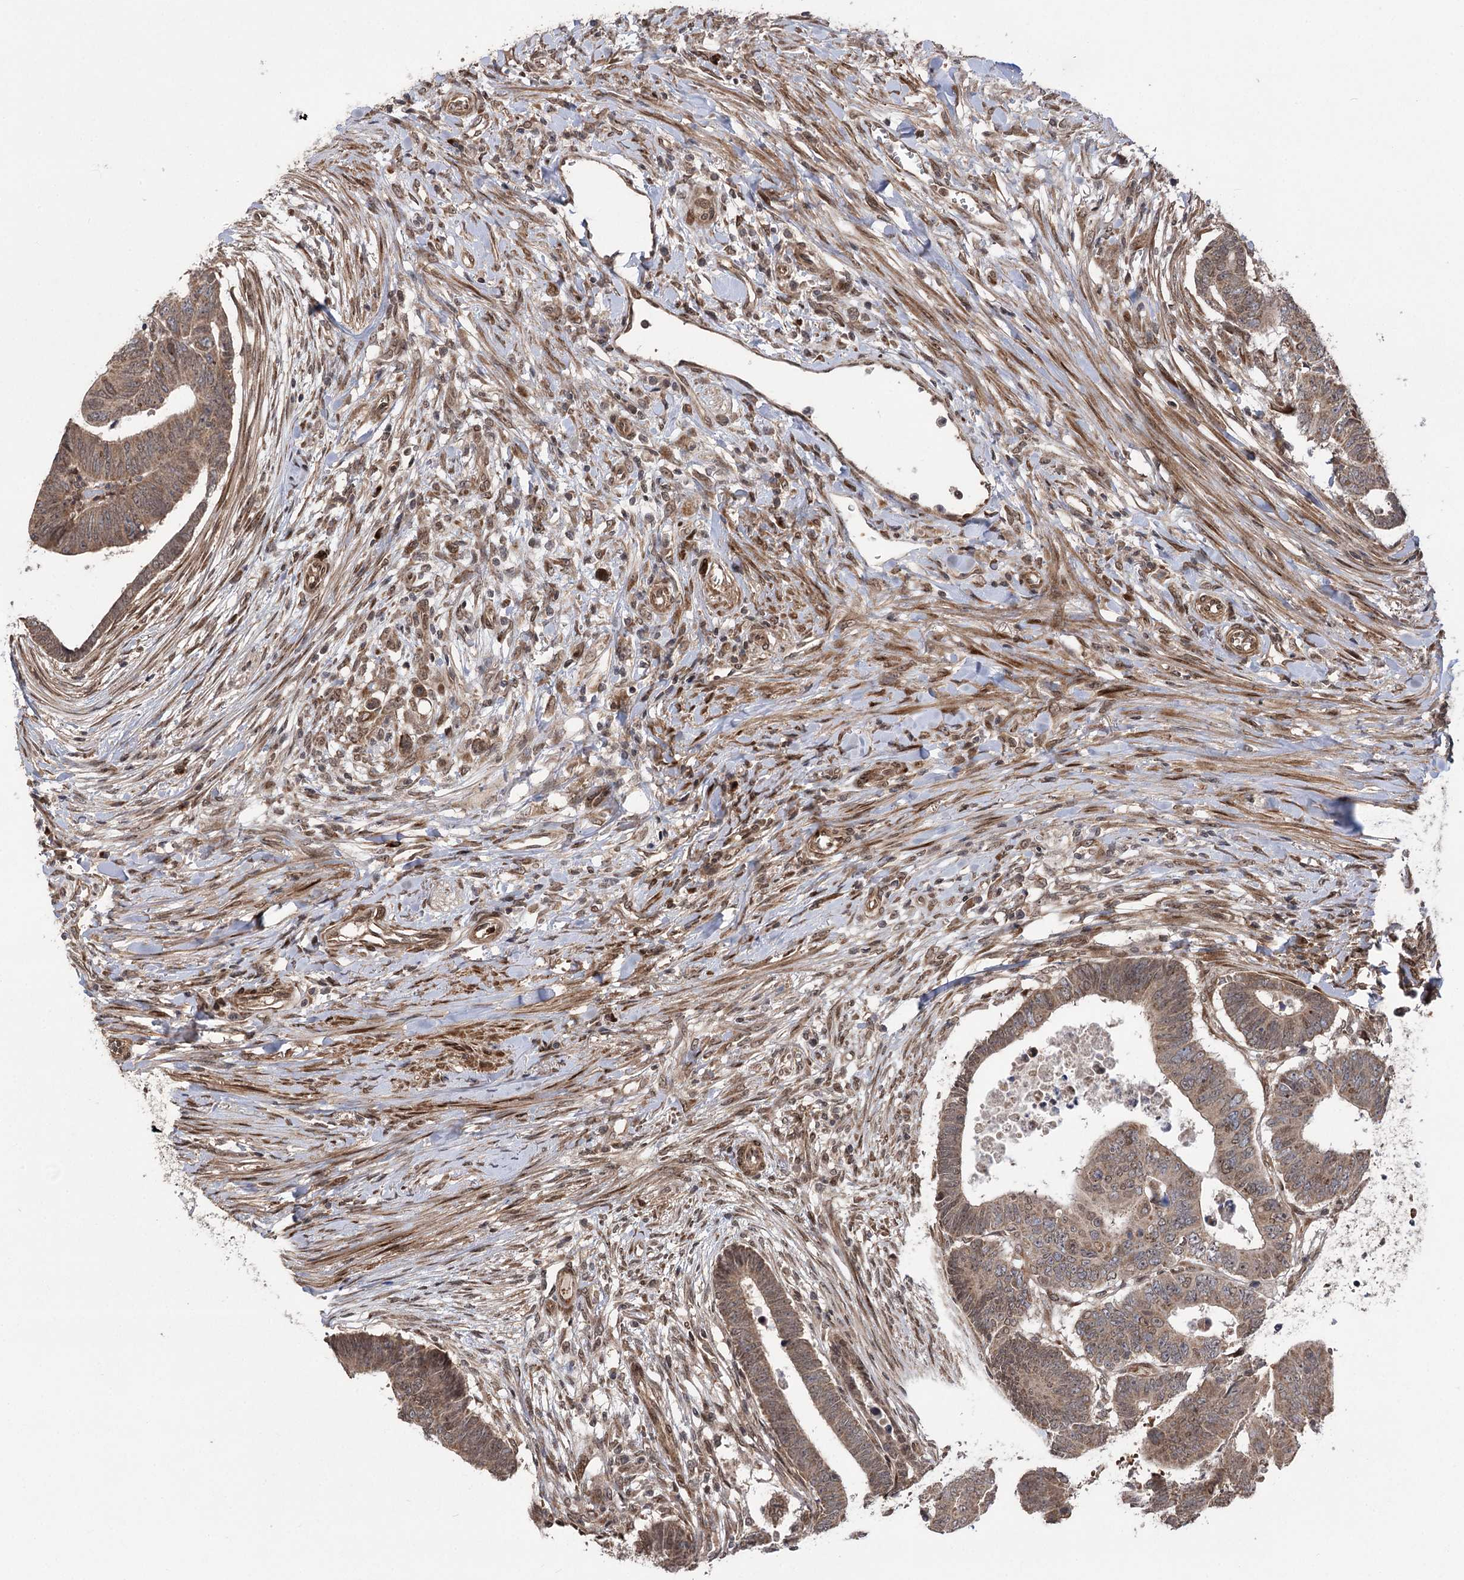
{"staining": {"intensity": "weak", "quantity": "25%-75%", "location": "cytoplasmic/membranous,nuclear"}, "tissue": "colorectal cancer", "cell_type": "Tumor cells", "image_type": "cancer", "snomed": [{"axis": "morphology", "description": "Normal tissue, NOS"}, {"axis": "morphology", "description": "Adenocarcinoma, NOS"}, {"axis": "topography", "description": "Rectum"}], "caption": "Immunohistochemistry (IHC) (DAB (3,3'-diaminobenzidine)) staining of colorectal cancer (adenocarcinoma) reveals weak cytoplasmic/membranous and nuclear protein staining in about 25%-75% of tumor cells. The staining was performed using DAB, with brown indicating positive protein expression. Nuclei are stained blue with hematoxylin.", "gene": "TENM2", "patient": {"sex": "female", "age": 65}}